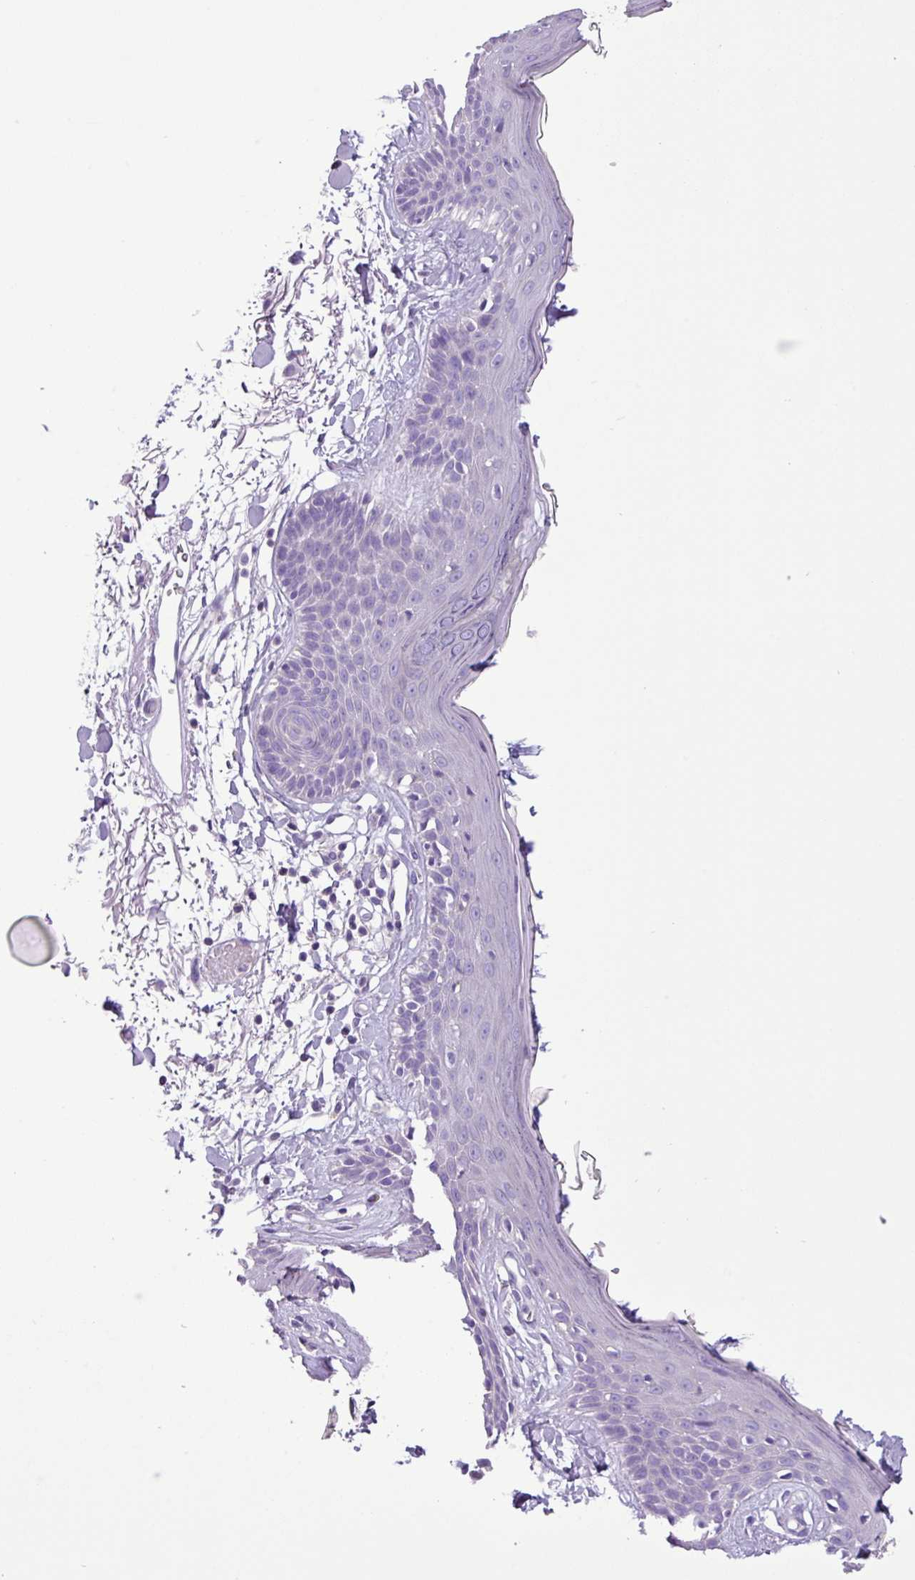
{"staining": {"intensity": "negative", "quantity": "none", "location": "none"}, "tissue": "skin", "cell_type": "Fibroblasts", "image_type": "normal", "snomed": [{"axis": "morphology", "description": "Normal tissue, NOS"}, {"axis": "topography", "description": "Skin"}], "caption": "Protein analysis of unremarkable skin displays no significant expression in fibroblasts. (Brightfield microscopy of DAB (3,3'-diaminobenzidine) immunohistochemistry (IHC) at high magnification).", "gene": "ZNF334", "patient": {"sex": "male", "age": 79}}